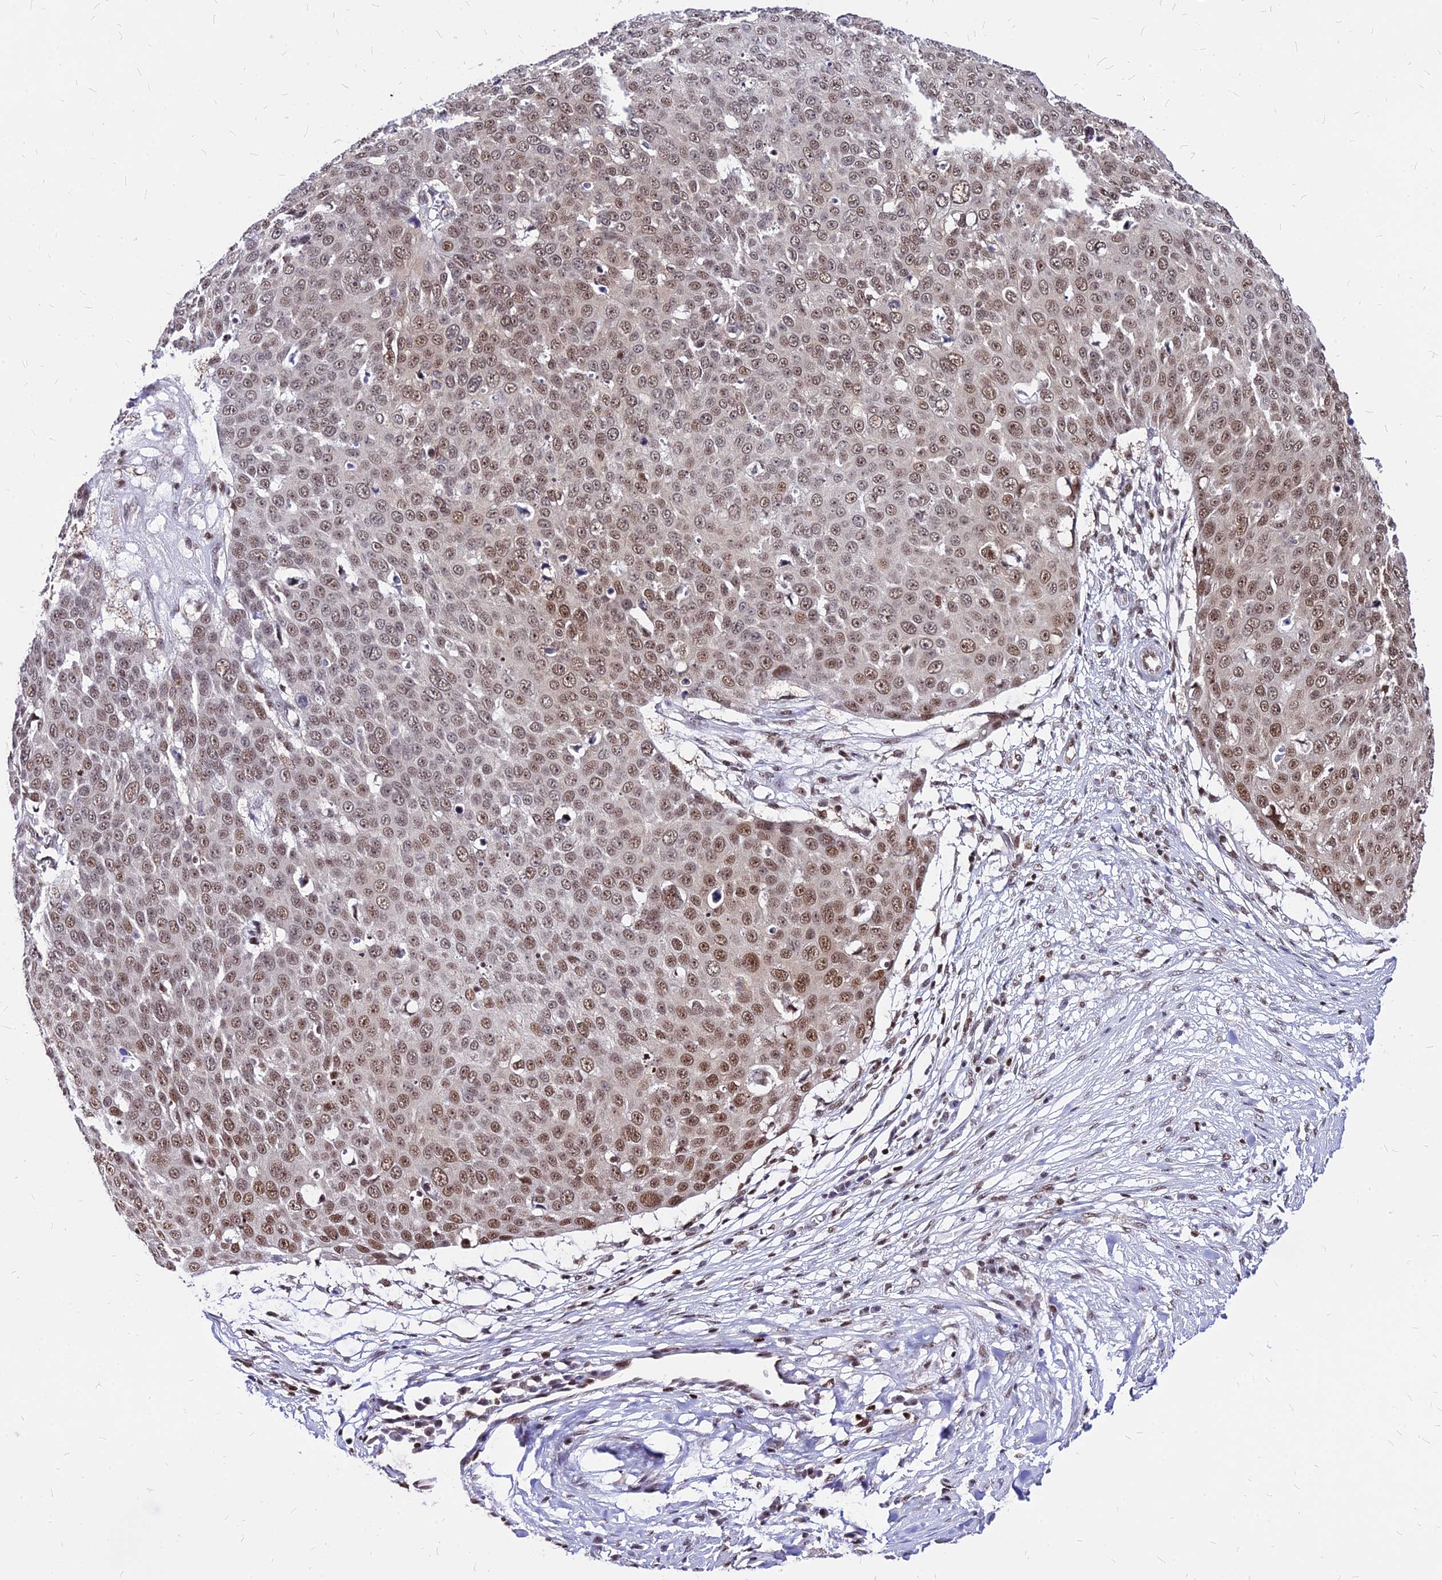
{"staining": {"intensity": "moderate", "quantity": ">75%", "location": "nuclear"}, "tissue": "skin cancer", "cell_type": "Tumor cells", "image_type": "cancer", "snomed": [{"axis": "morphology", "description": "Squamous cell carcinoma, NOS"}, {"axis": "topography", "description": "Skin"}], "caption": "A brown stain labels moderate nuclear staining of a protein in human skin cancer (squamous cell carcinoma) tumor cells.", "gene": "PAXX", "patient": {"sex": "male", "age": 71}}